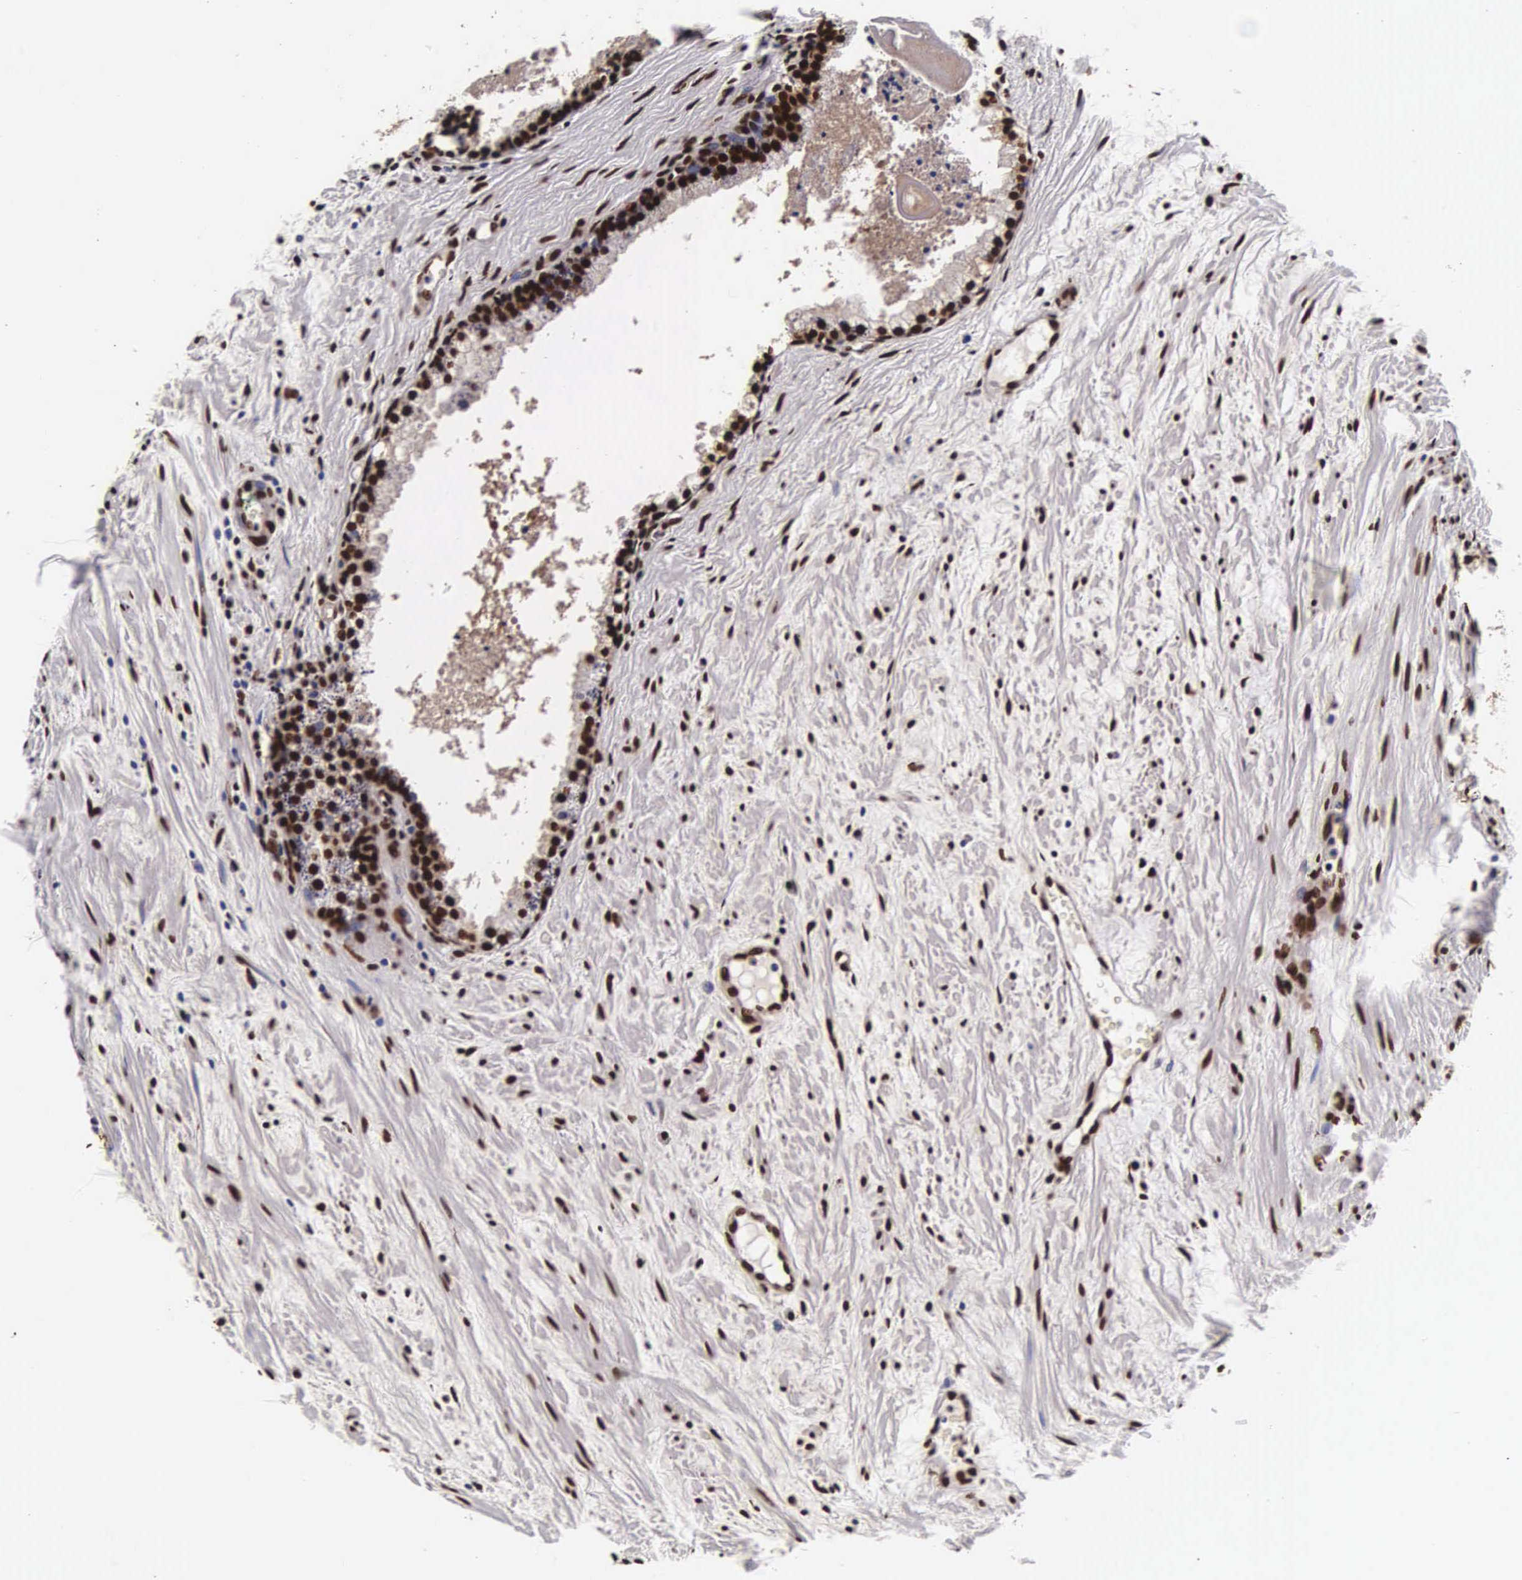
{"staining": {"intensity": "strong", "quantity": ">75%", "location": "nuclear"}, "tissue": "prostate", "cell_type": "Glandular cells", "image_type": "normal", "snomed": [{"axis": "morphology", "description": "Normal tissue, NOS"}, {"axis": "topography", "description": "Prostate"}], "caption": "An immunohistochemistry photomicrograph of unremarkable tissue is shown. Protein staining in brown highlights strong nuclear positivity in prostate within glandular cells. Ihc stains the protein of interest in brown and the nuclei are stained blue.", "gene": "BCL2L2", "patient": {"sex": "male", "age": 65}}